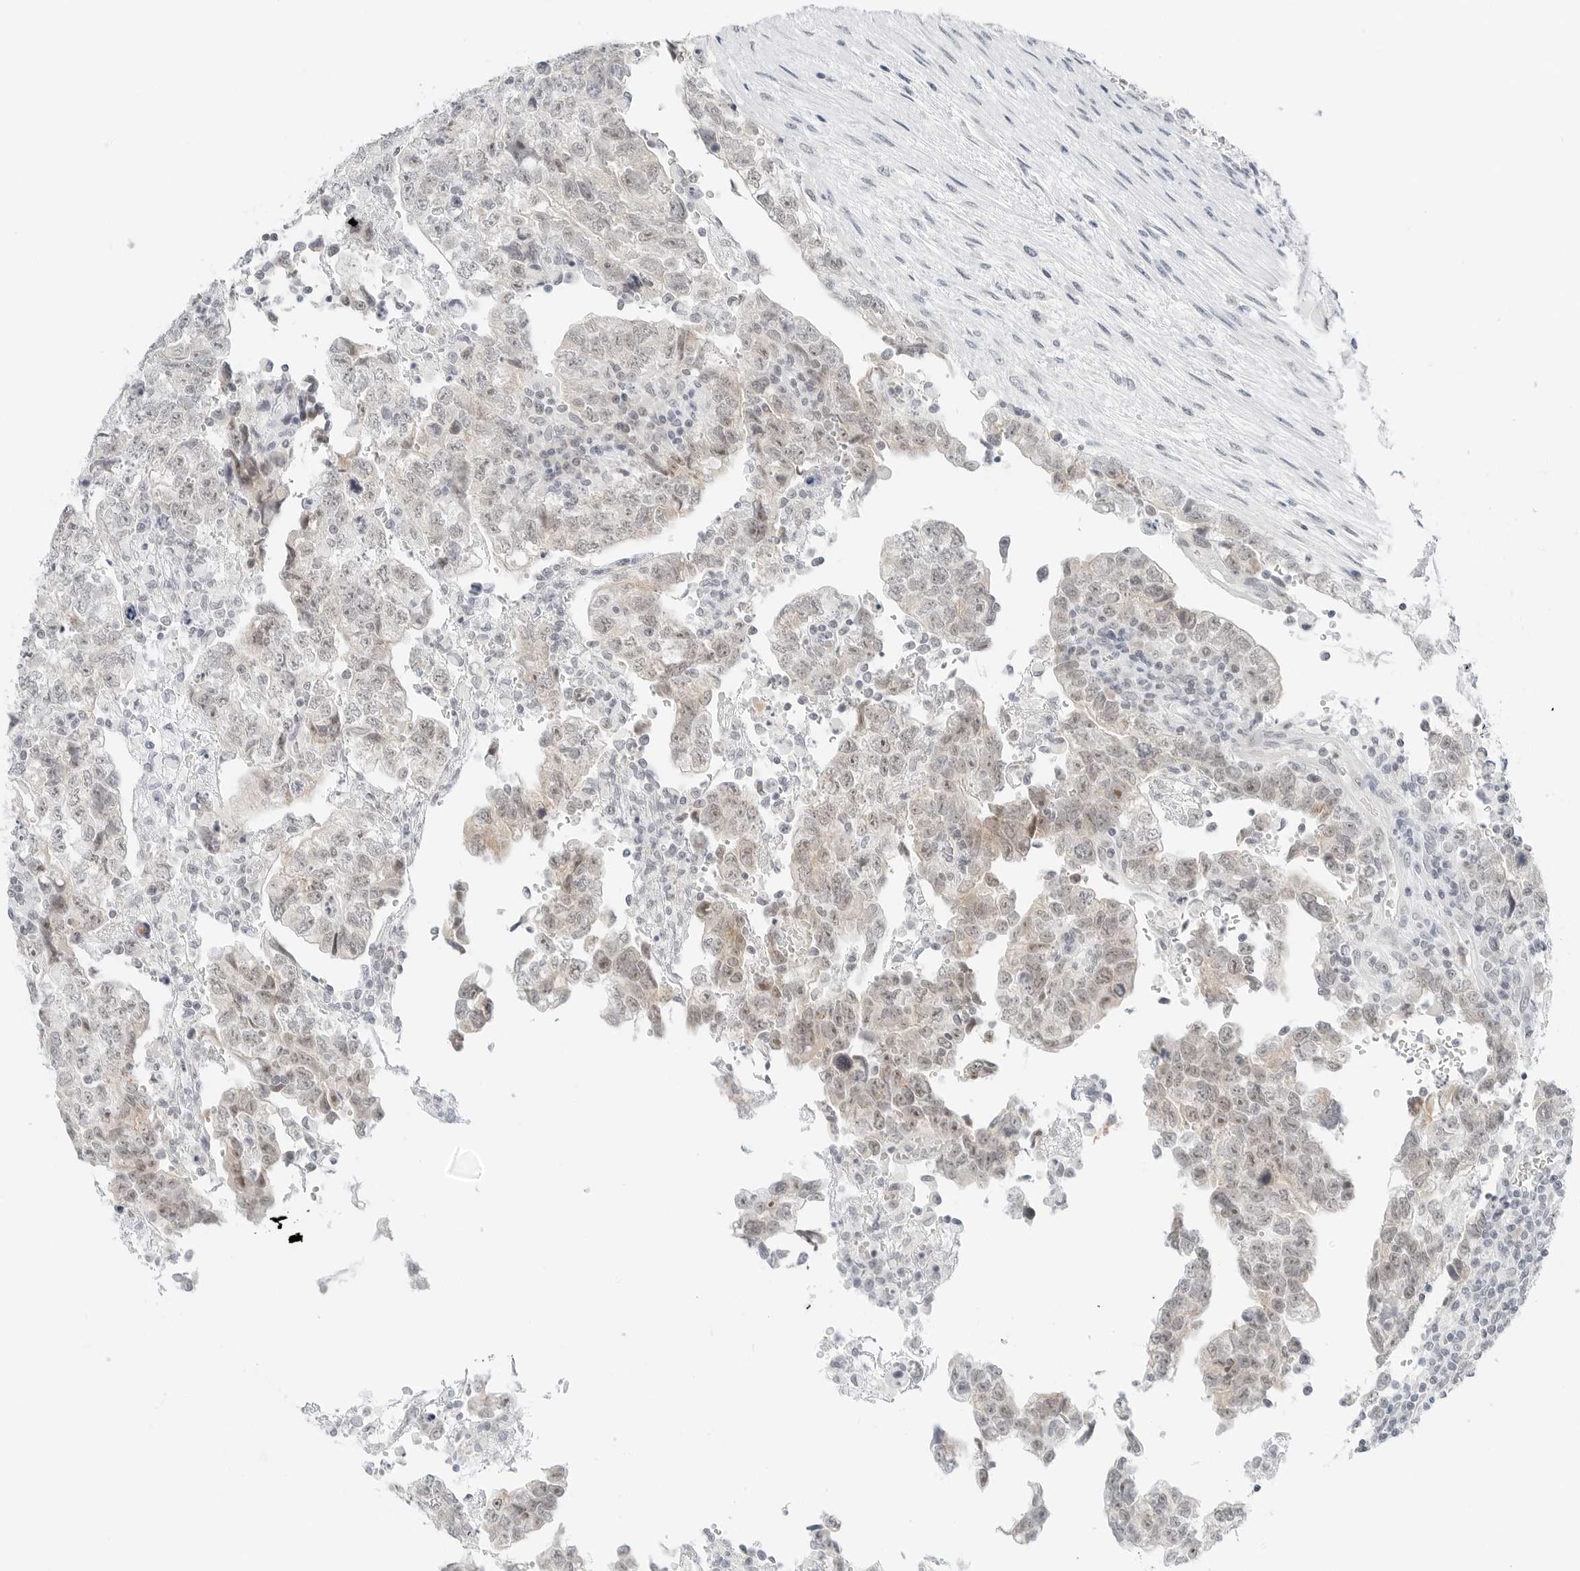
{"staining": {"intensity": "weak", "quantity": "<25%", "location": "nuclear"}, "tissue": "testis cancer", "cell_type": "Tumor cells", "image_type": "cancer", "snomed": [{"axis": "morphology", "description": "Normal tissue, NOS"}, {"axis": "morphology", "description": "Carcinoma, Embryonal, NOS"}, {"axis": "topography", "description": "Testis"}], "caption": "Testis embryonal carcinoma was stained to show a protein in brown. There is no significant expression in tumor cells. (DAB immunohistochemistry with hematoxylin counter stain).", "gene": "CCSAP", "patient": {"sex": "male", "age": 36}}